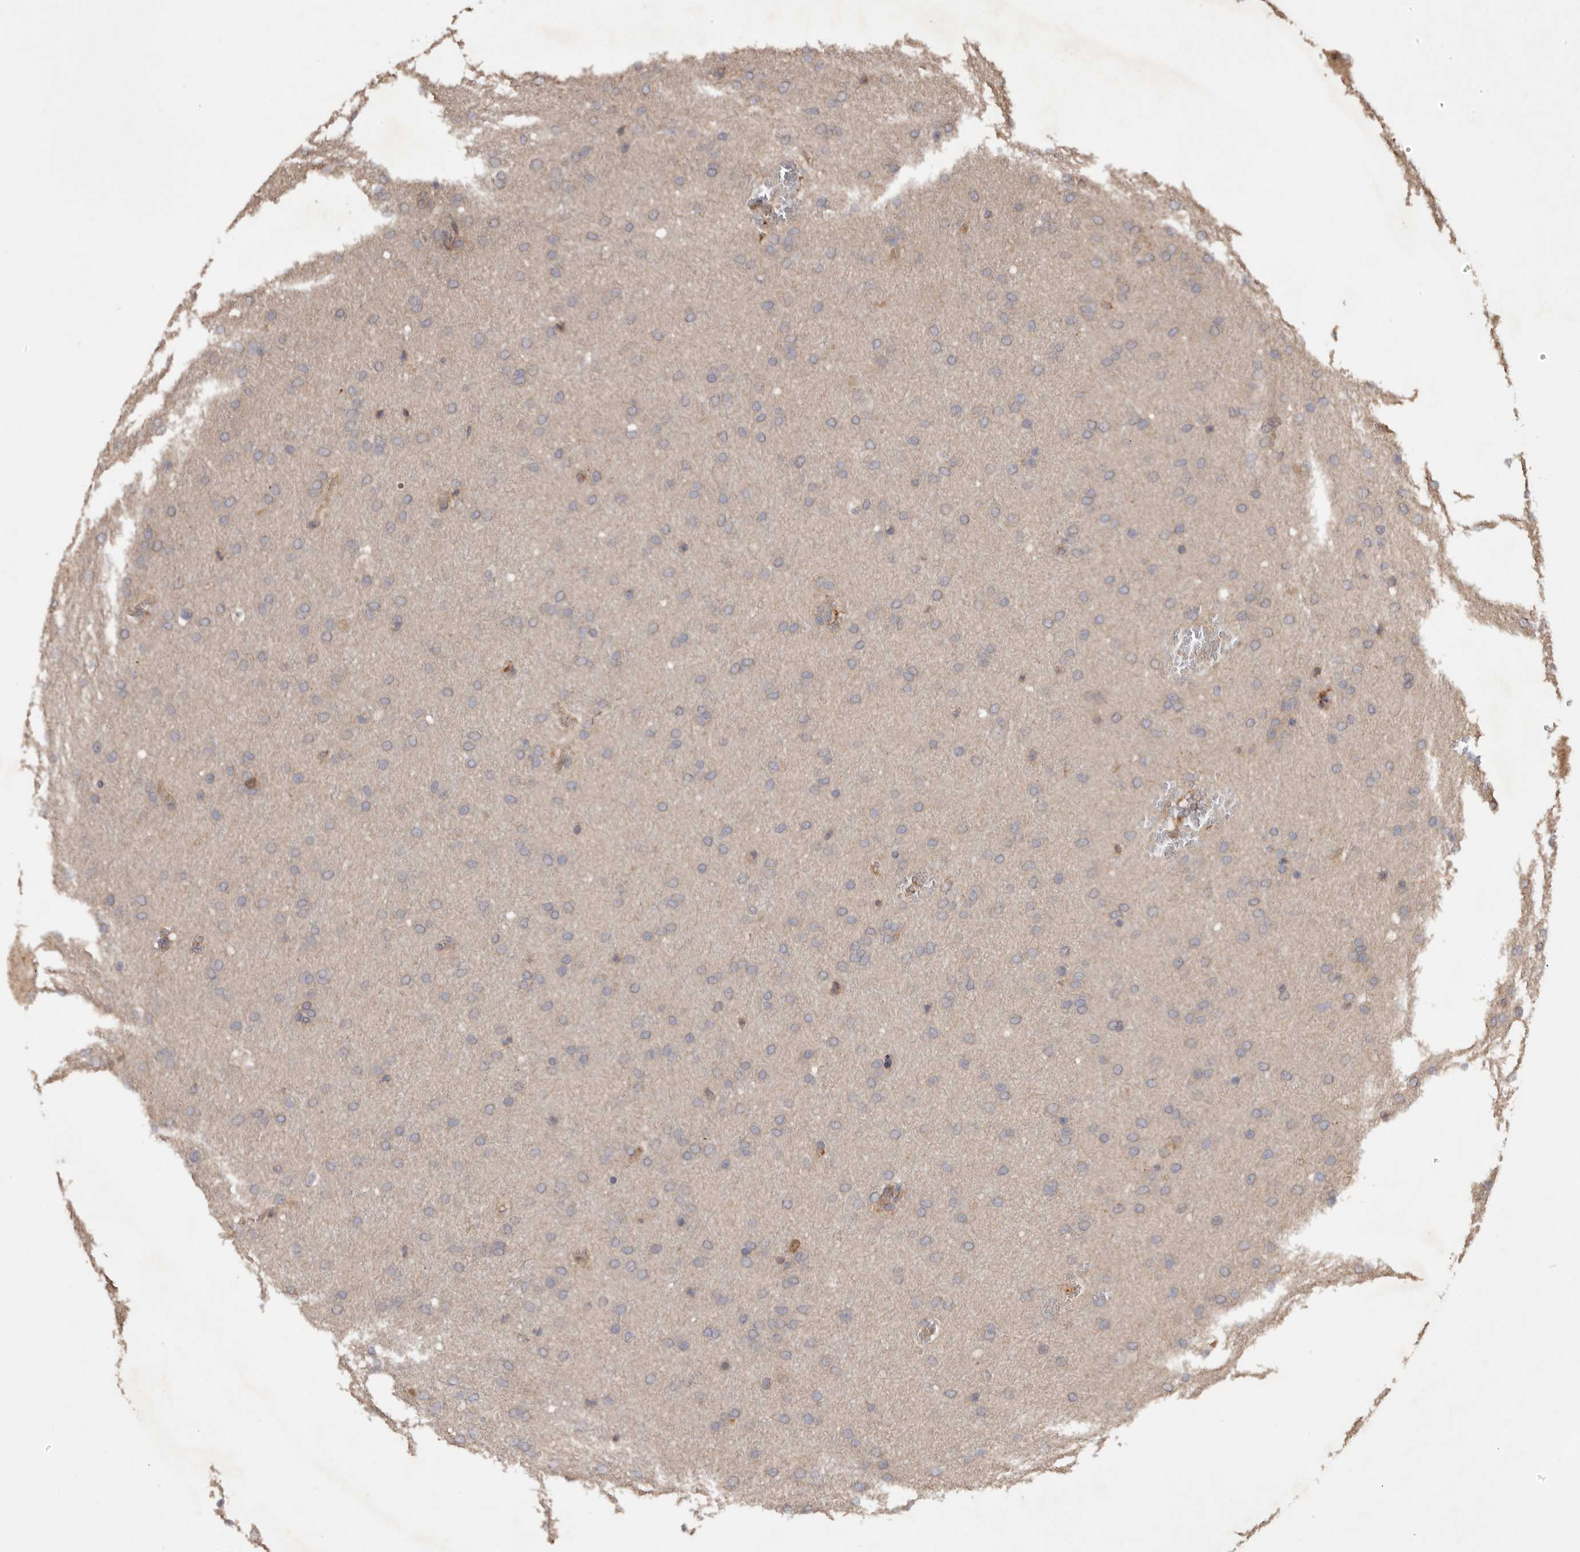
{"staining": {"intensity": "negative", "quantity": "none", "location": "none"}, "tissue": "glioma", "cell_type": "Tumor cells", "image_type": "cancer", "snomed": [{"axis": "morphology", "description": "Glioma, malignant, Low grade"}, {"axis": "topography", "description": "Brain"}], "caption": "Tumor cells are negative for brown protein staining in glioma. The staining was performed using DAB (3,3'-diaminobenzidine) to visualize the protein expression in brown, while the nuclei were stained in blue with hematoxylin (Magnification: 20x).", "gene": "VN1R4", "patient": {"sex": "female", "age": 37}}